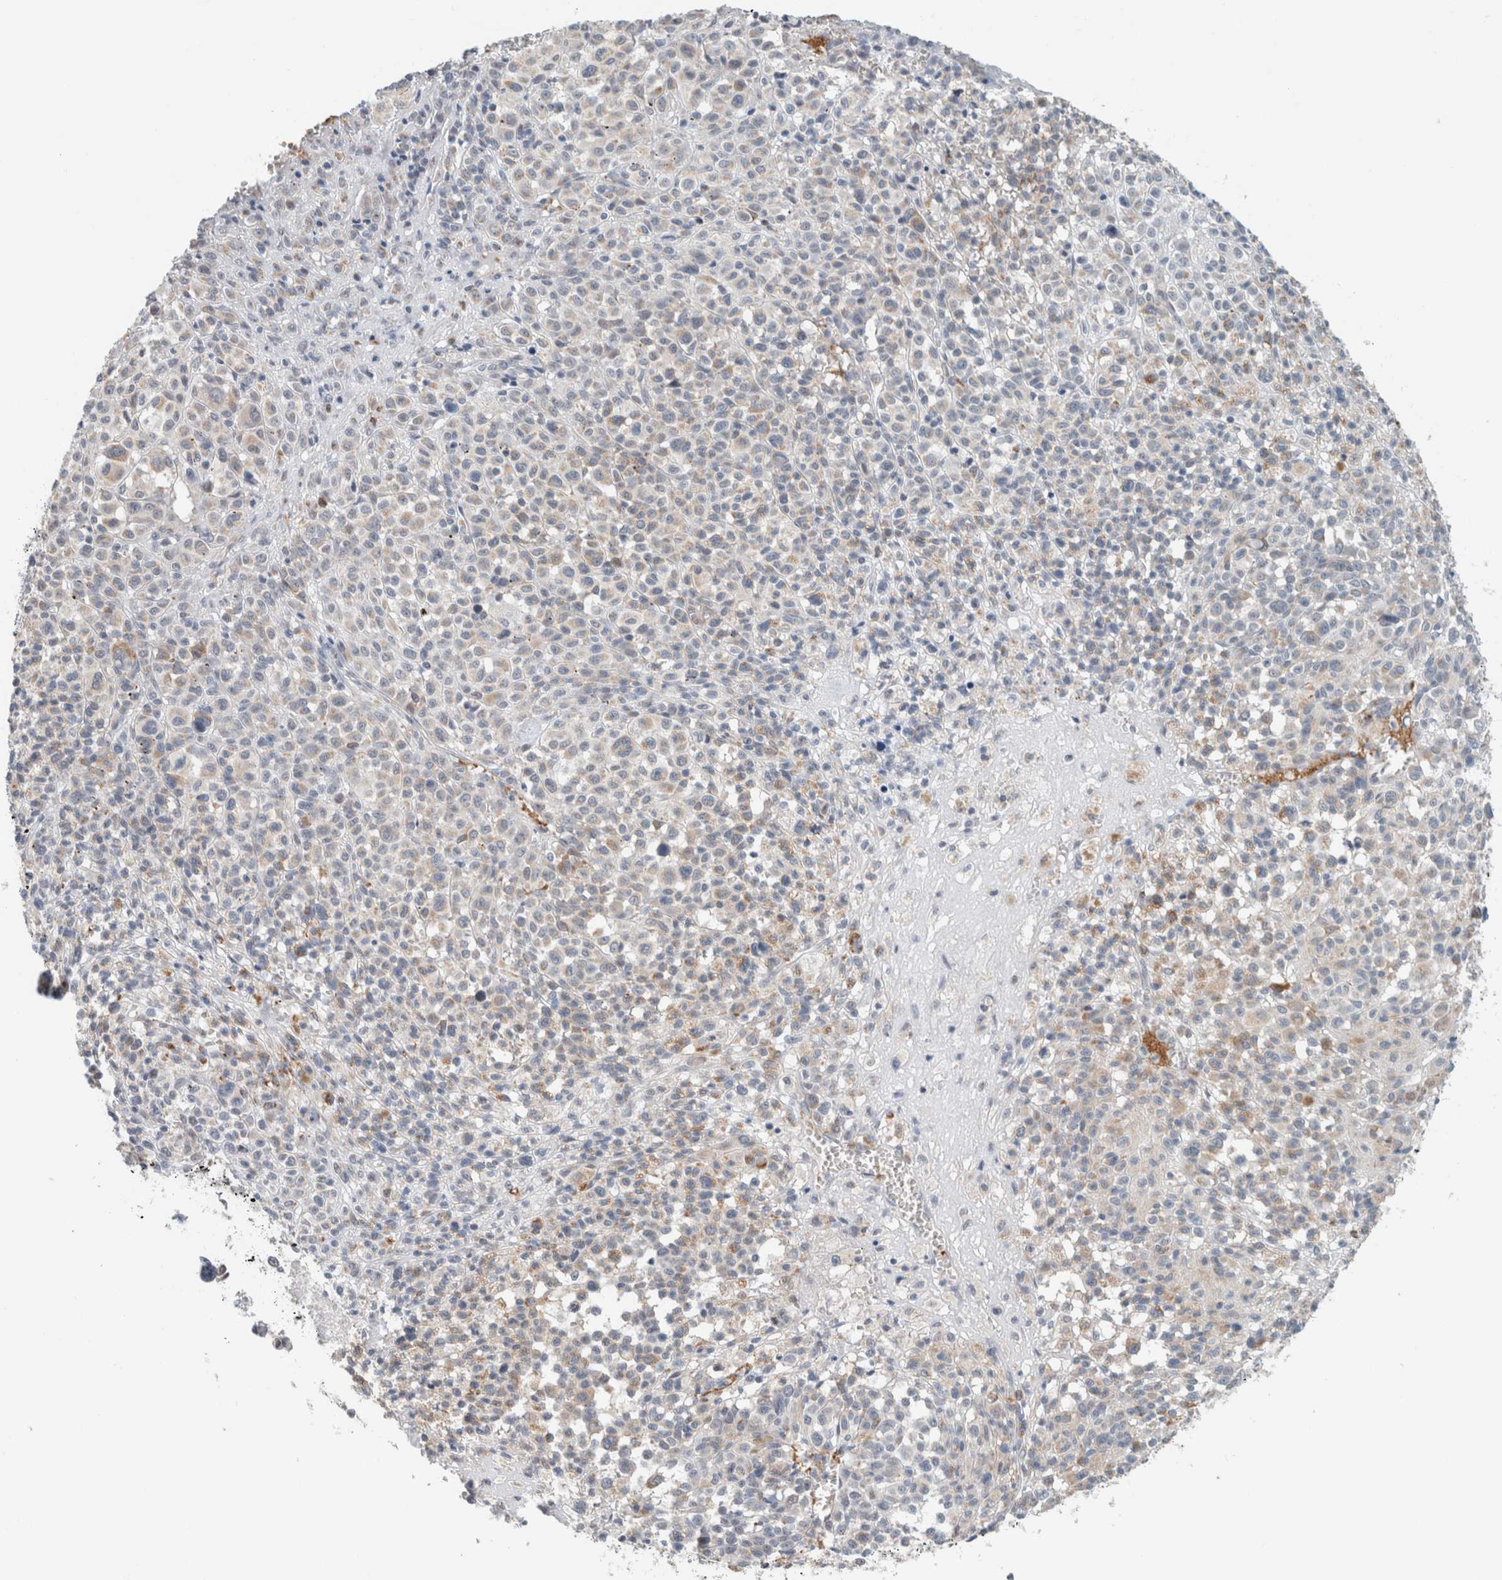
{"staining": {"intensity": "moderate", "quantity": "25%-75%", "location": "cytoplasmic/membranous"}, "tissue": "melanoma", "cell_type": "Tumor cells", "image_type": "cancer", "snomed": [{"axis": "morphology", "description": "Malignant melanoma, Metastatic site"}, {"axis": "topography", "description": "Skin"}], "caption": "Human malignant melanoma (metastatic site) stained for a protein (brown) exhibits moderate cytoplasmic/membranous positive positivity in approximately 25%-75% of tumor cells.", "gene": "CRAT", "patient": {"sex": "female", "age": 74}}